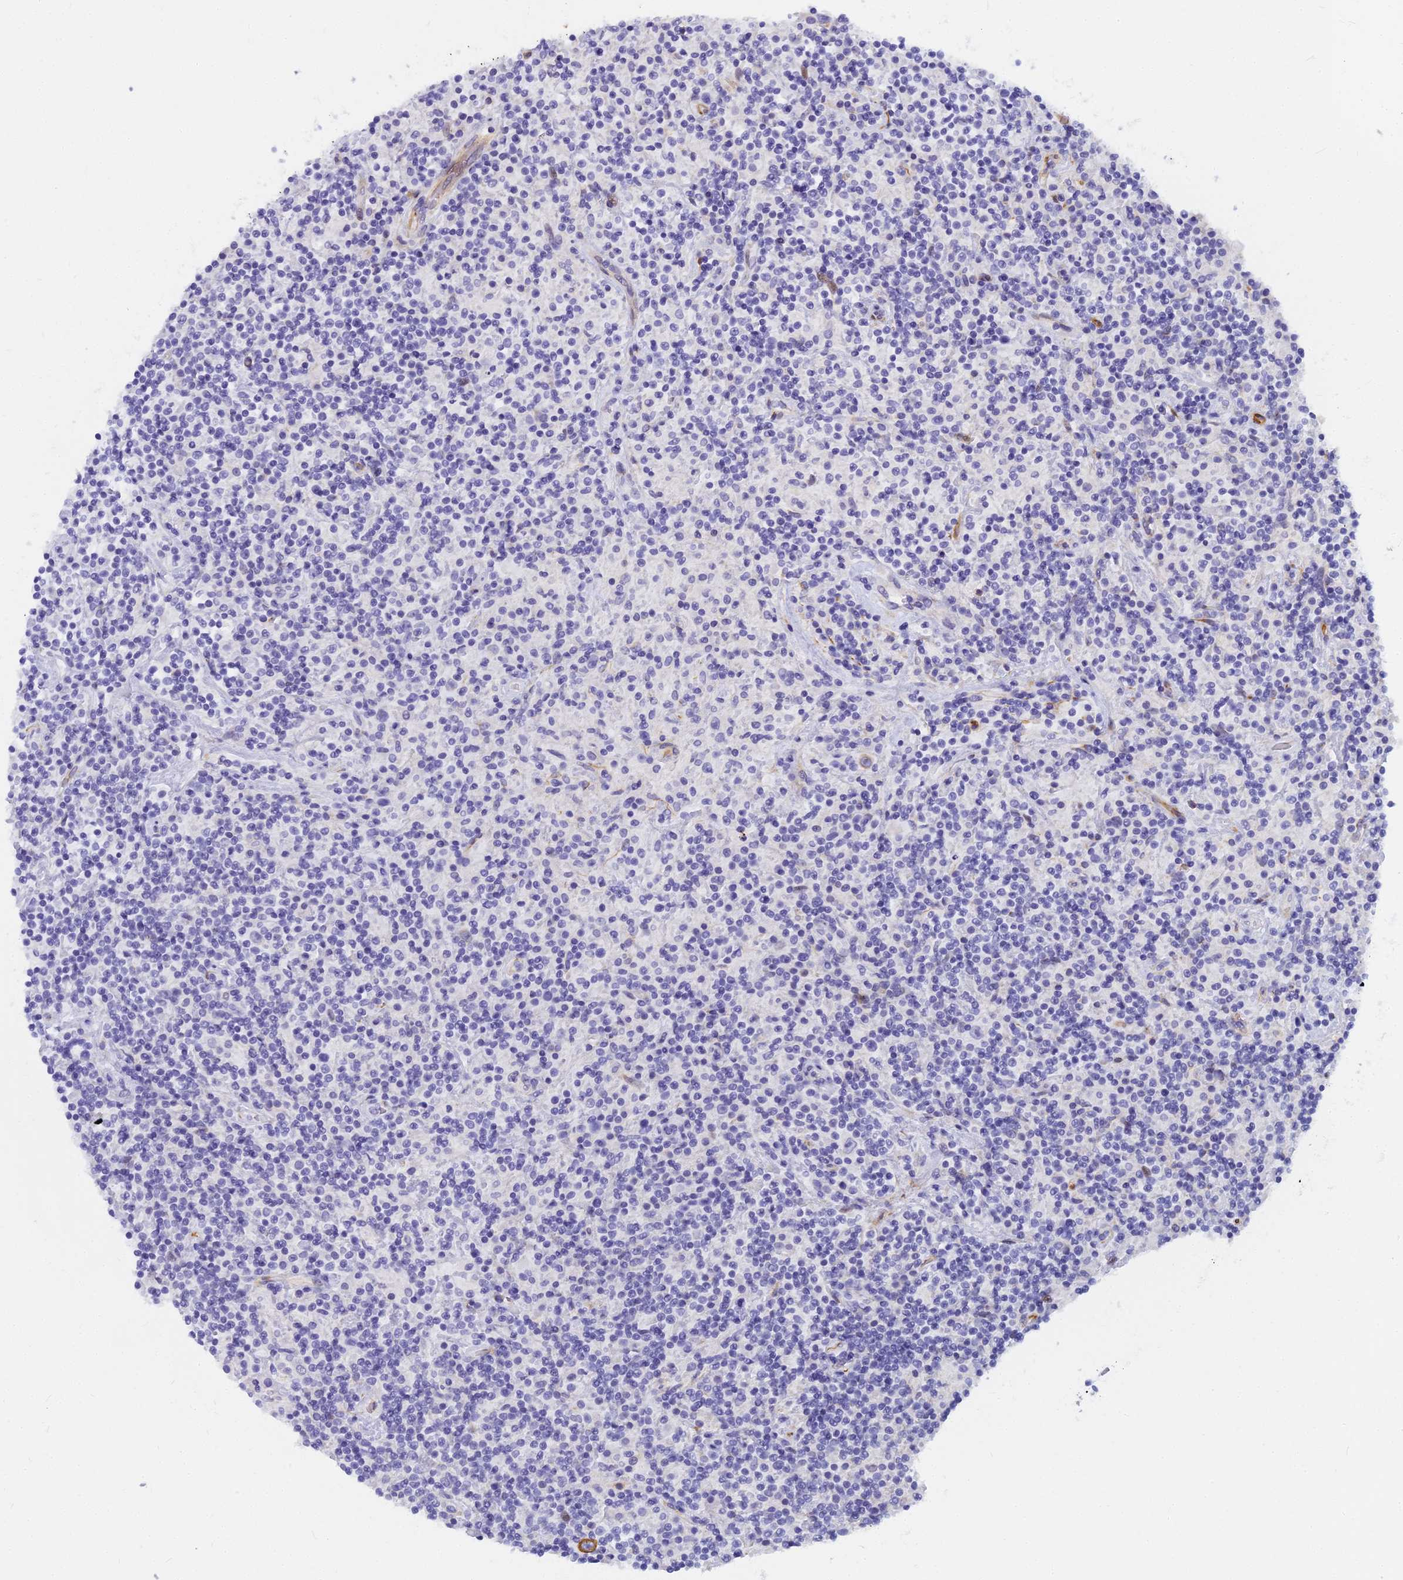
{"staining": {"intensity": "negative", "quantity": "none", "location": "none"}, "tissue": "lymphoma", "cell_type": "Tumor cells", "image_type": "cancer", "snomed": [{"axis": "morphology", "description": "Hodgkin's disease, NOS"}, {"axis": "topography", "description": "Lymph node"}], "caption": "The immunohistochemistry photomicrograph has no significant positivity in tumor cells of Hodgkin's disease tissue. The staining was performed using DAB to visualize the protein expression in brown, while the nuclei were stained in blue with hematoxylin (Magnification: 20x).", "gene": "EVI2A", "patient": {"sex": "male", "age": 70}}